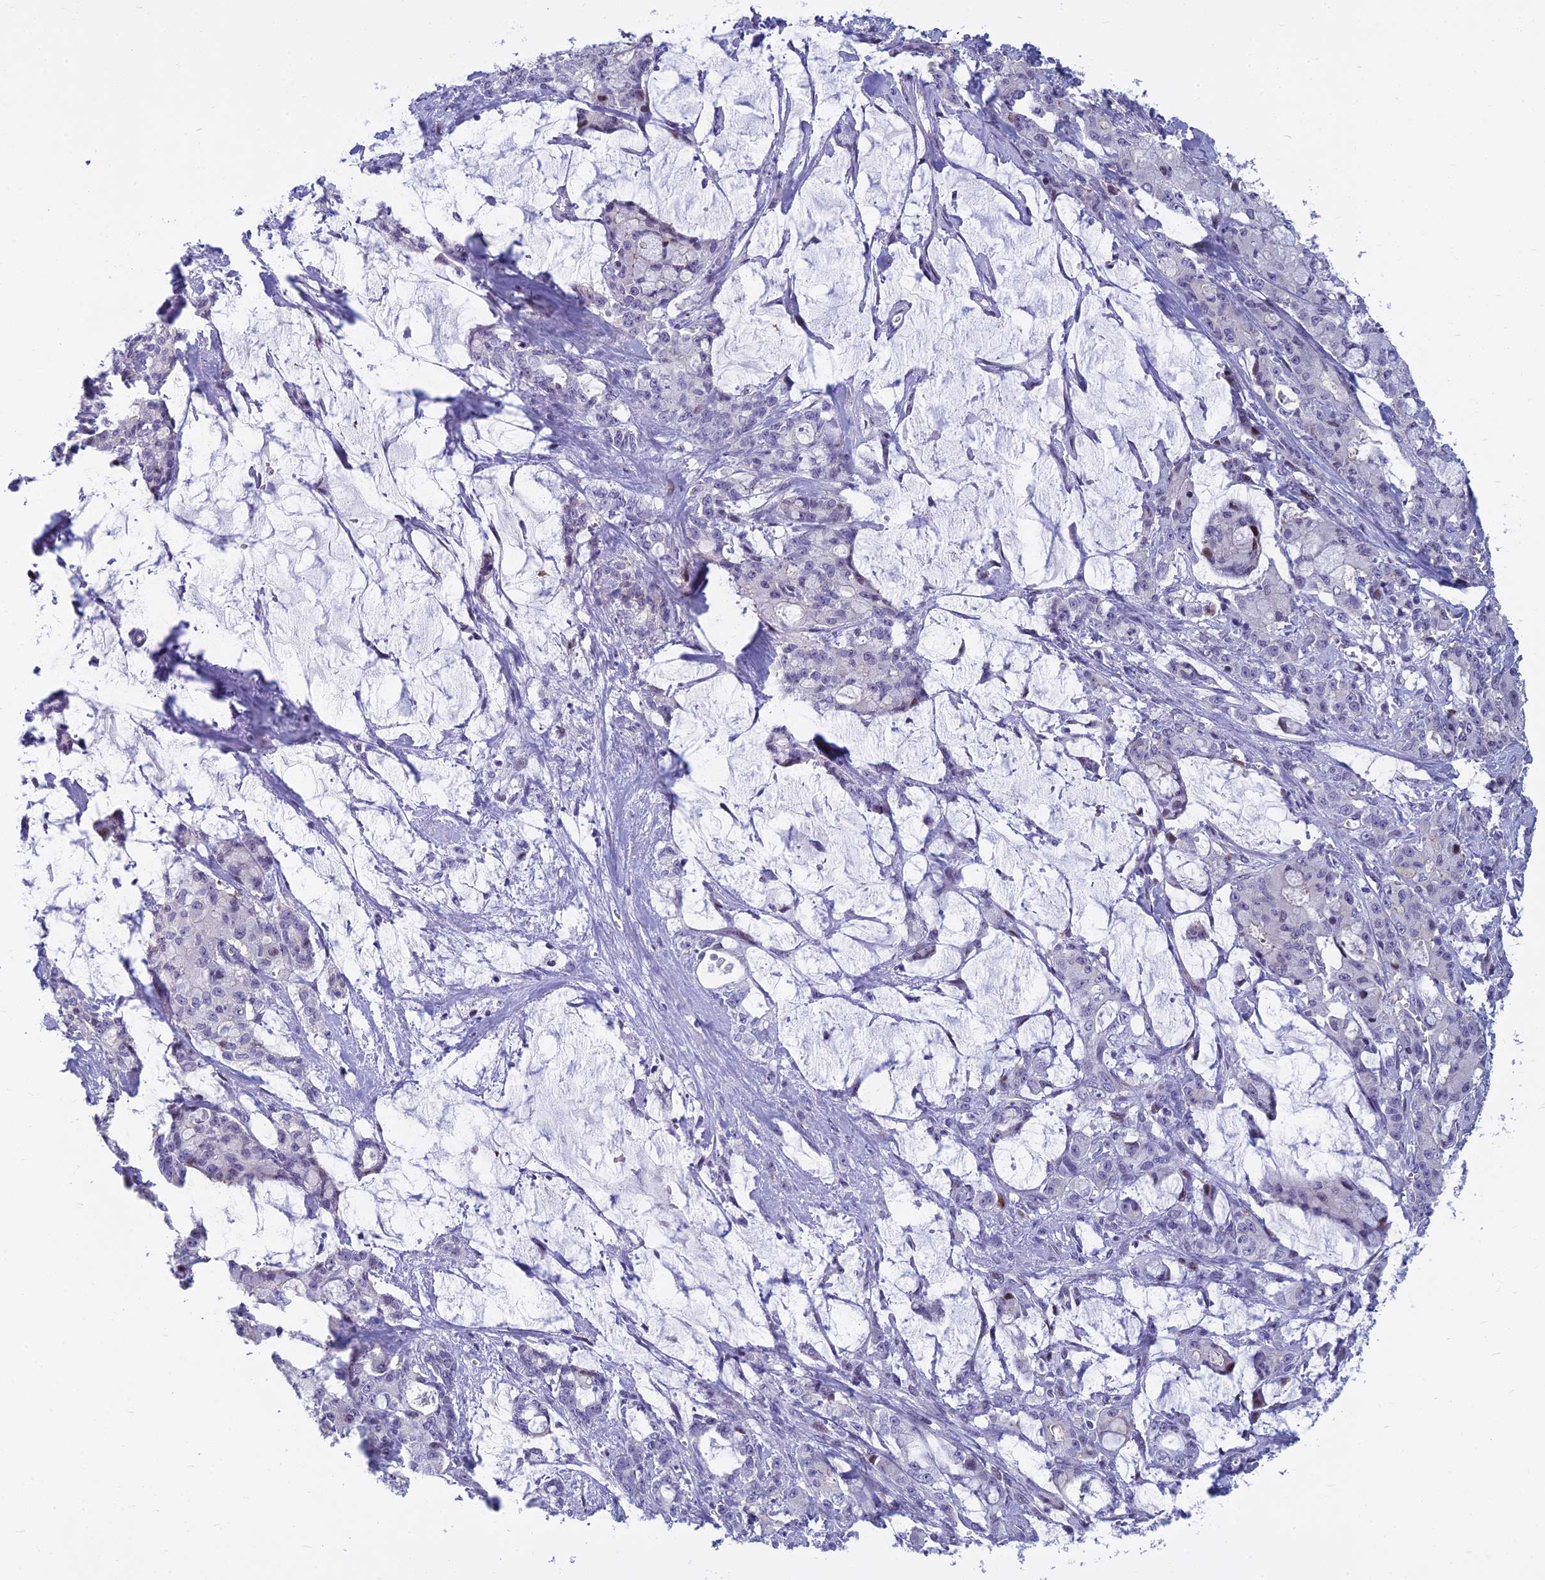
{"staining": {"intensity": "negative", "quantity": "none", "location": "none"}, "tissue": "pancreatic cancer", "cell_type": "Tumor cells", "image_type": "cancer", "snomed": [{"axis": "morphology", "description": "Adenocarcinoma, NOS"}, {"axis": "topography", "description": "Pancreas"}], "caption": "Adenocarcinoma (pancreatic) was stained to show a protein in brown. There is no significant expression in tumor cells.", "gene": "MYBPC2", "patient": {"sex": "female", "age": 73}}